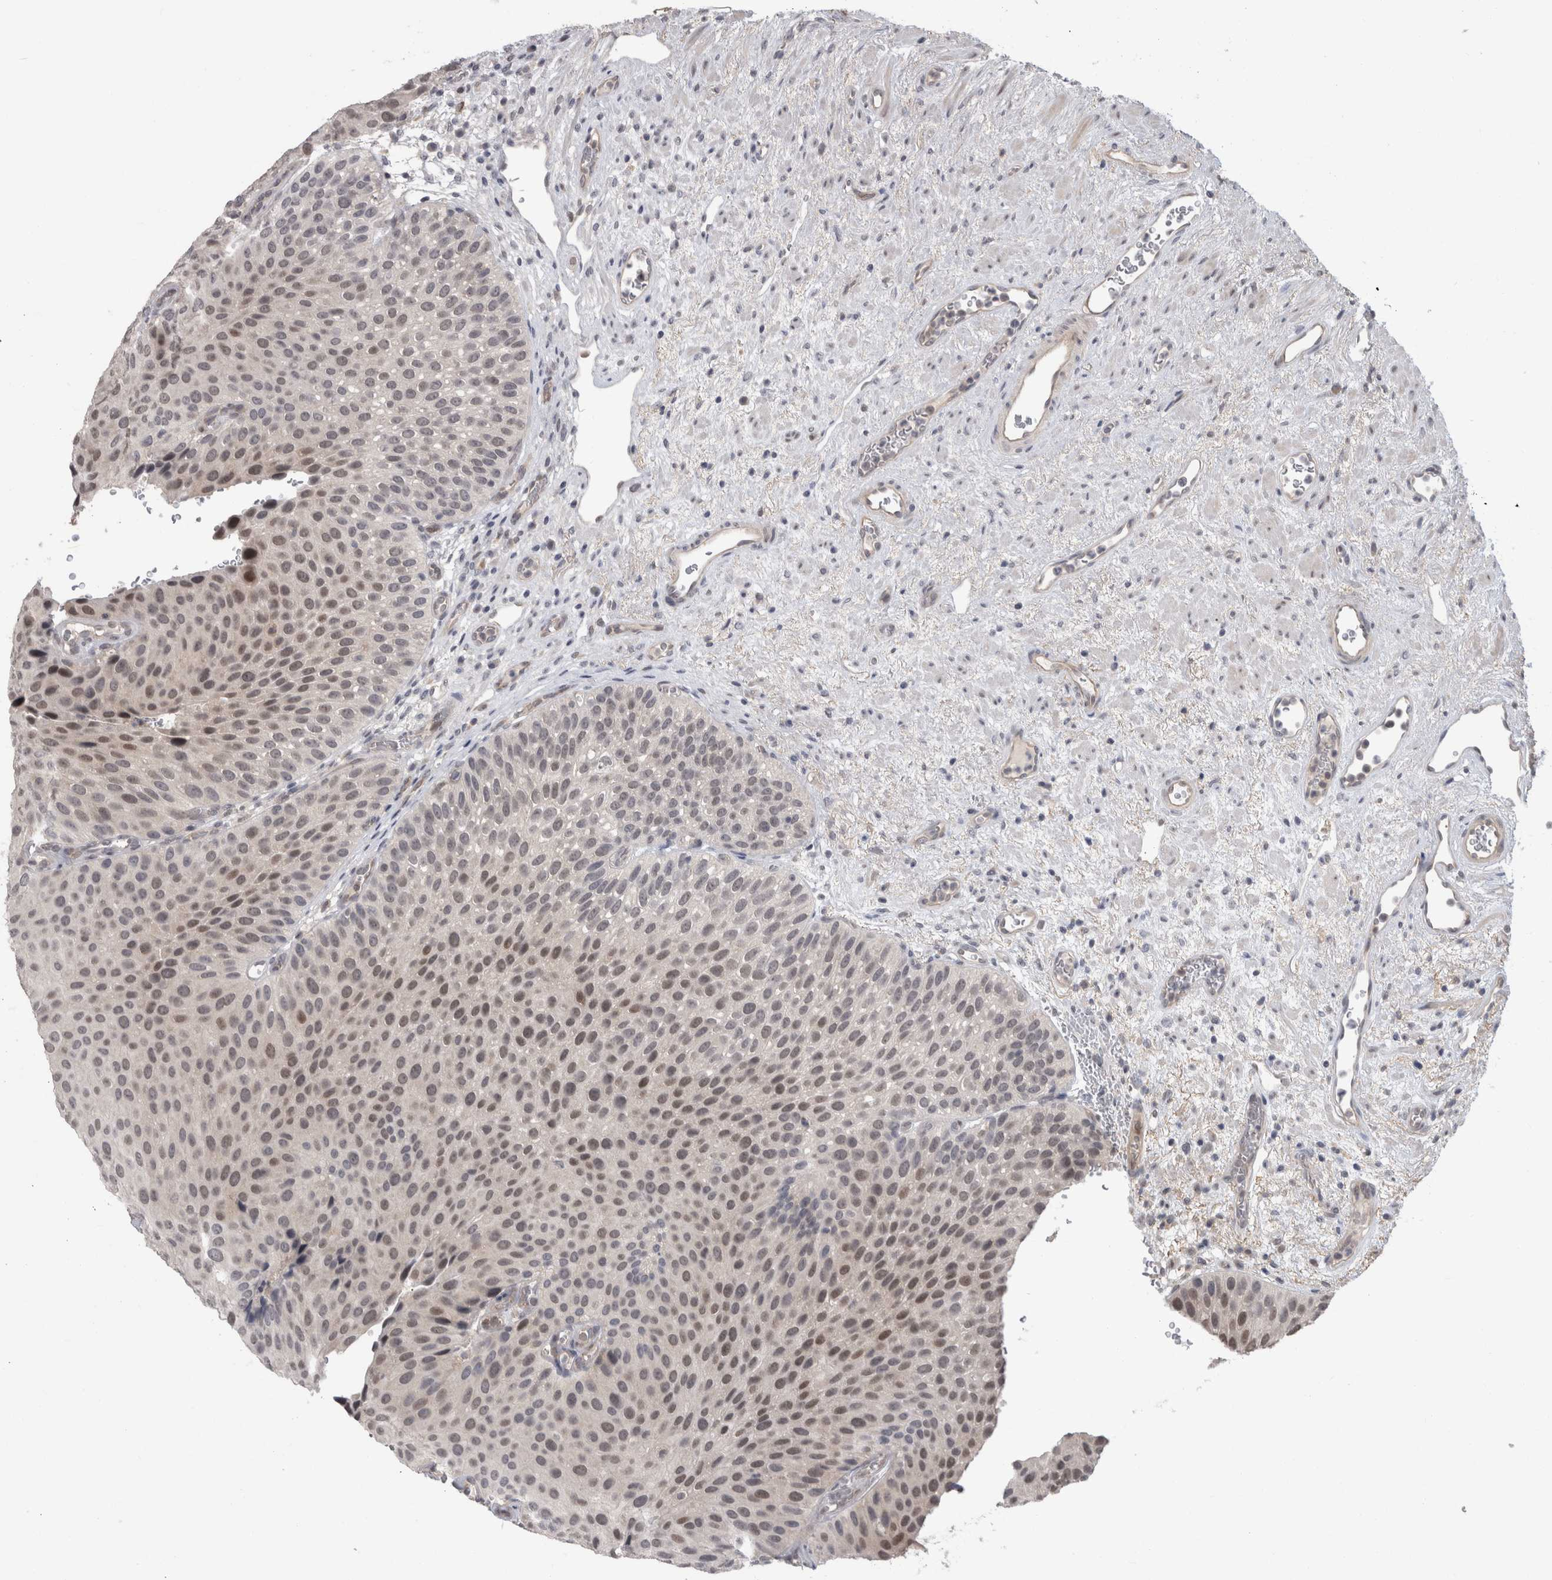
{"staining": {"intensity": "moderate", "quantity": "25%-75%", "location": "nuclear"}, "tissue": "urothelial cancer", "cell_type": "Tumor cells", "image_type": "cancer", "snomed": [{"axis": "morphology", "description": "Normal tissue, NOS"}, {"axis": "morphology", "description": "Urothelial carcinoma, Low grade"}, {"axis": "topography", "description": "Urinary bladder"}, {"axis": "topography", "description": "Prostate"}], "caption": "Human urothelial cancer stained for a protein (brown) displays moderate nuclear positive expression in about 25%-75% of tumor cells.", "gene": "MTBP", "patient": {"sex": "male", "age": 60}}